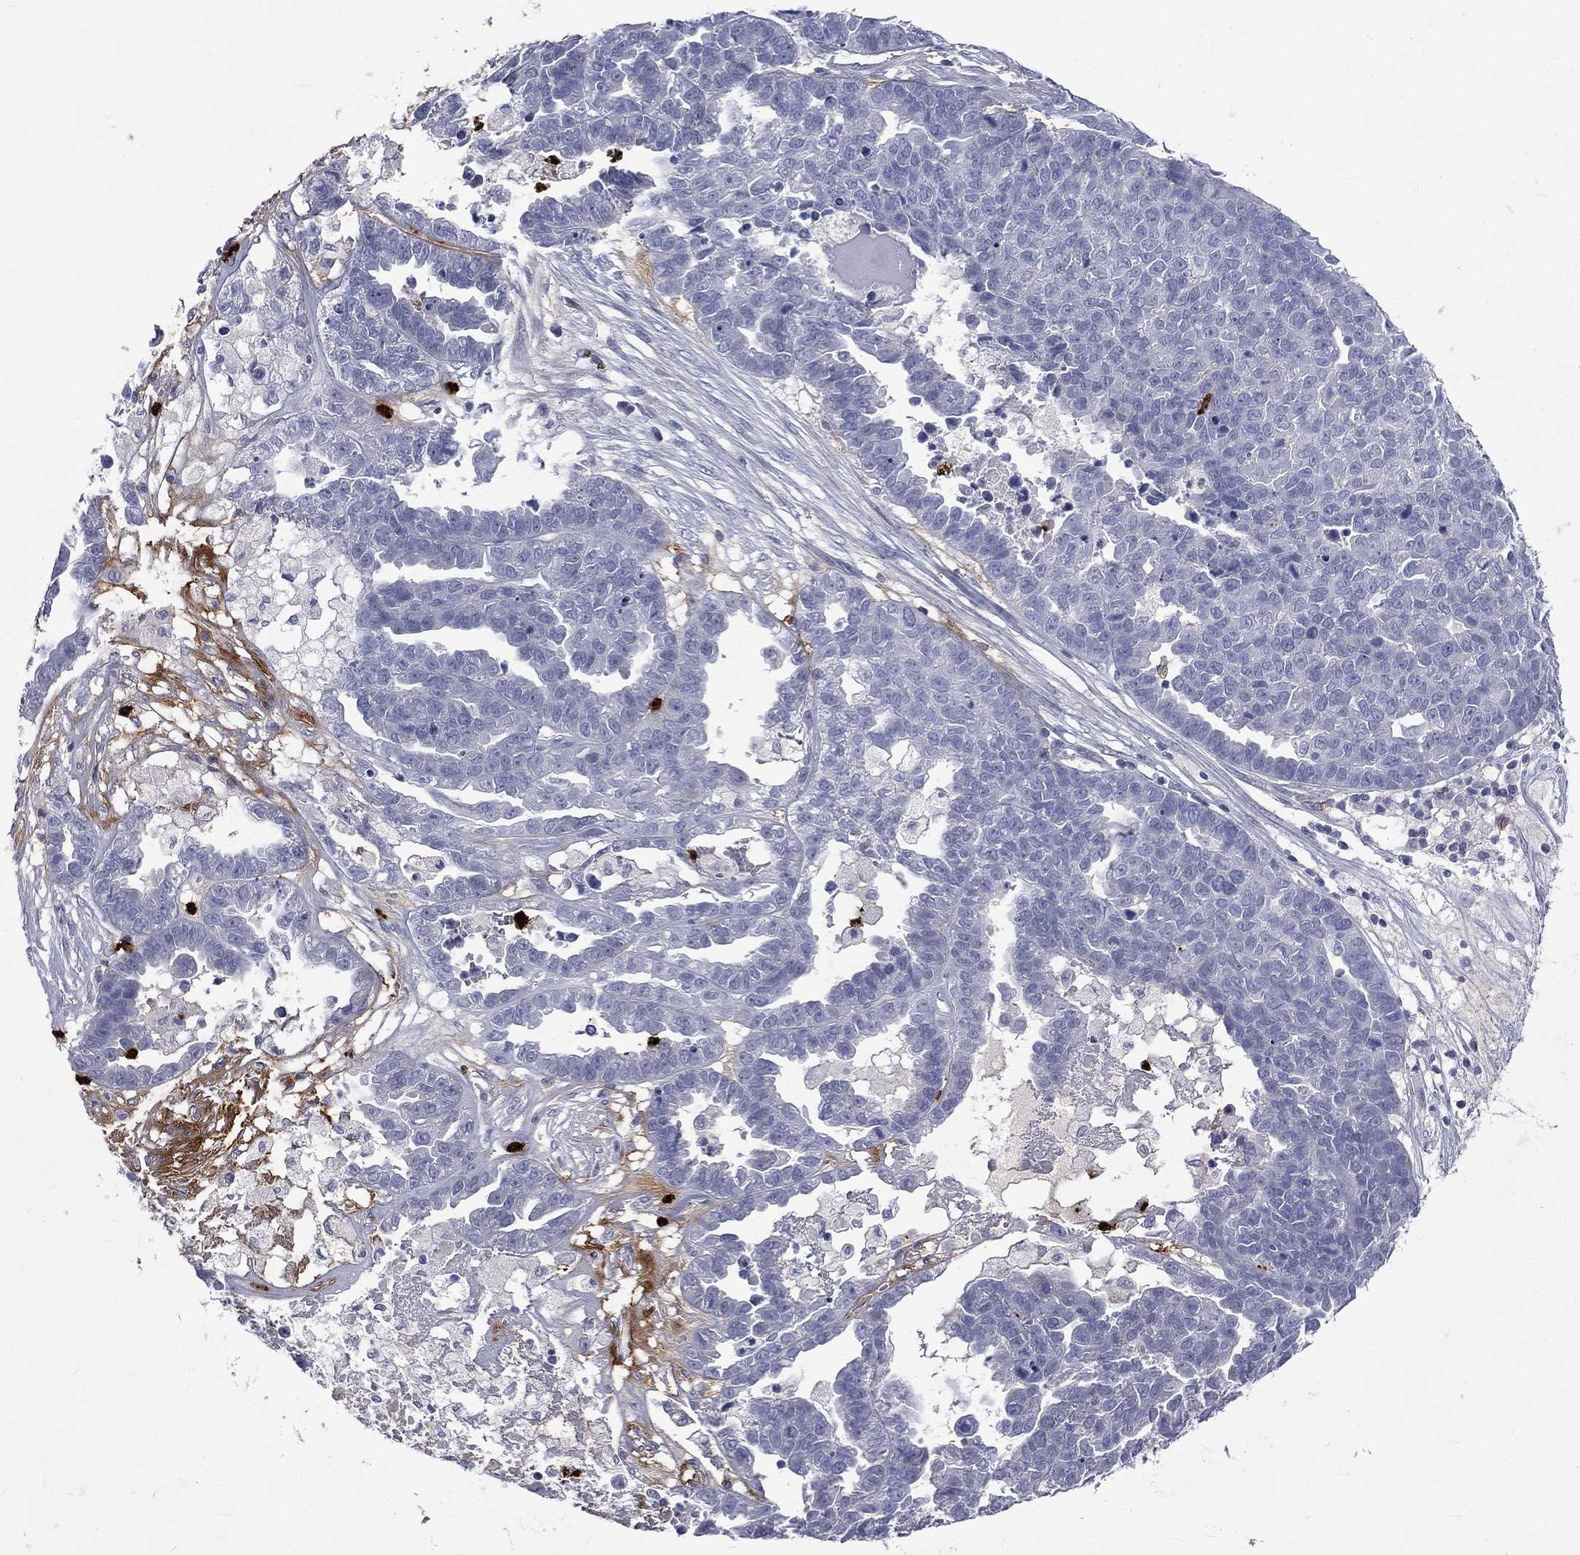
{"staining": {"intensity": "negative", "quantity": "none", "location": "none"}, "tissue": "ovarian cancer", "cell_type": "Tumor cells", "image_type": "cancer", "snomed": [{"axis": "morphology", "description": "Cystadenocarcinoma, serous, NOS"}, {"axis": "topography", "description": "Ovary"}], "caption": "Protein analysis of ovarian serous cystadenocarcinoma shows no significant positivity in tumor cells. (DAB IHC, high magnification).", "gene": "ELANE", "patient": {"sex": "female", "age": 87}}